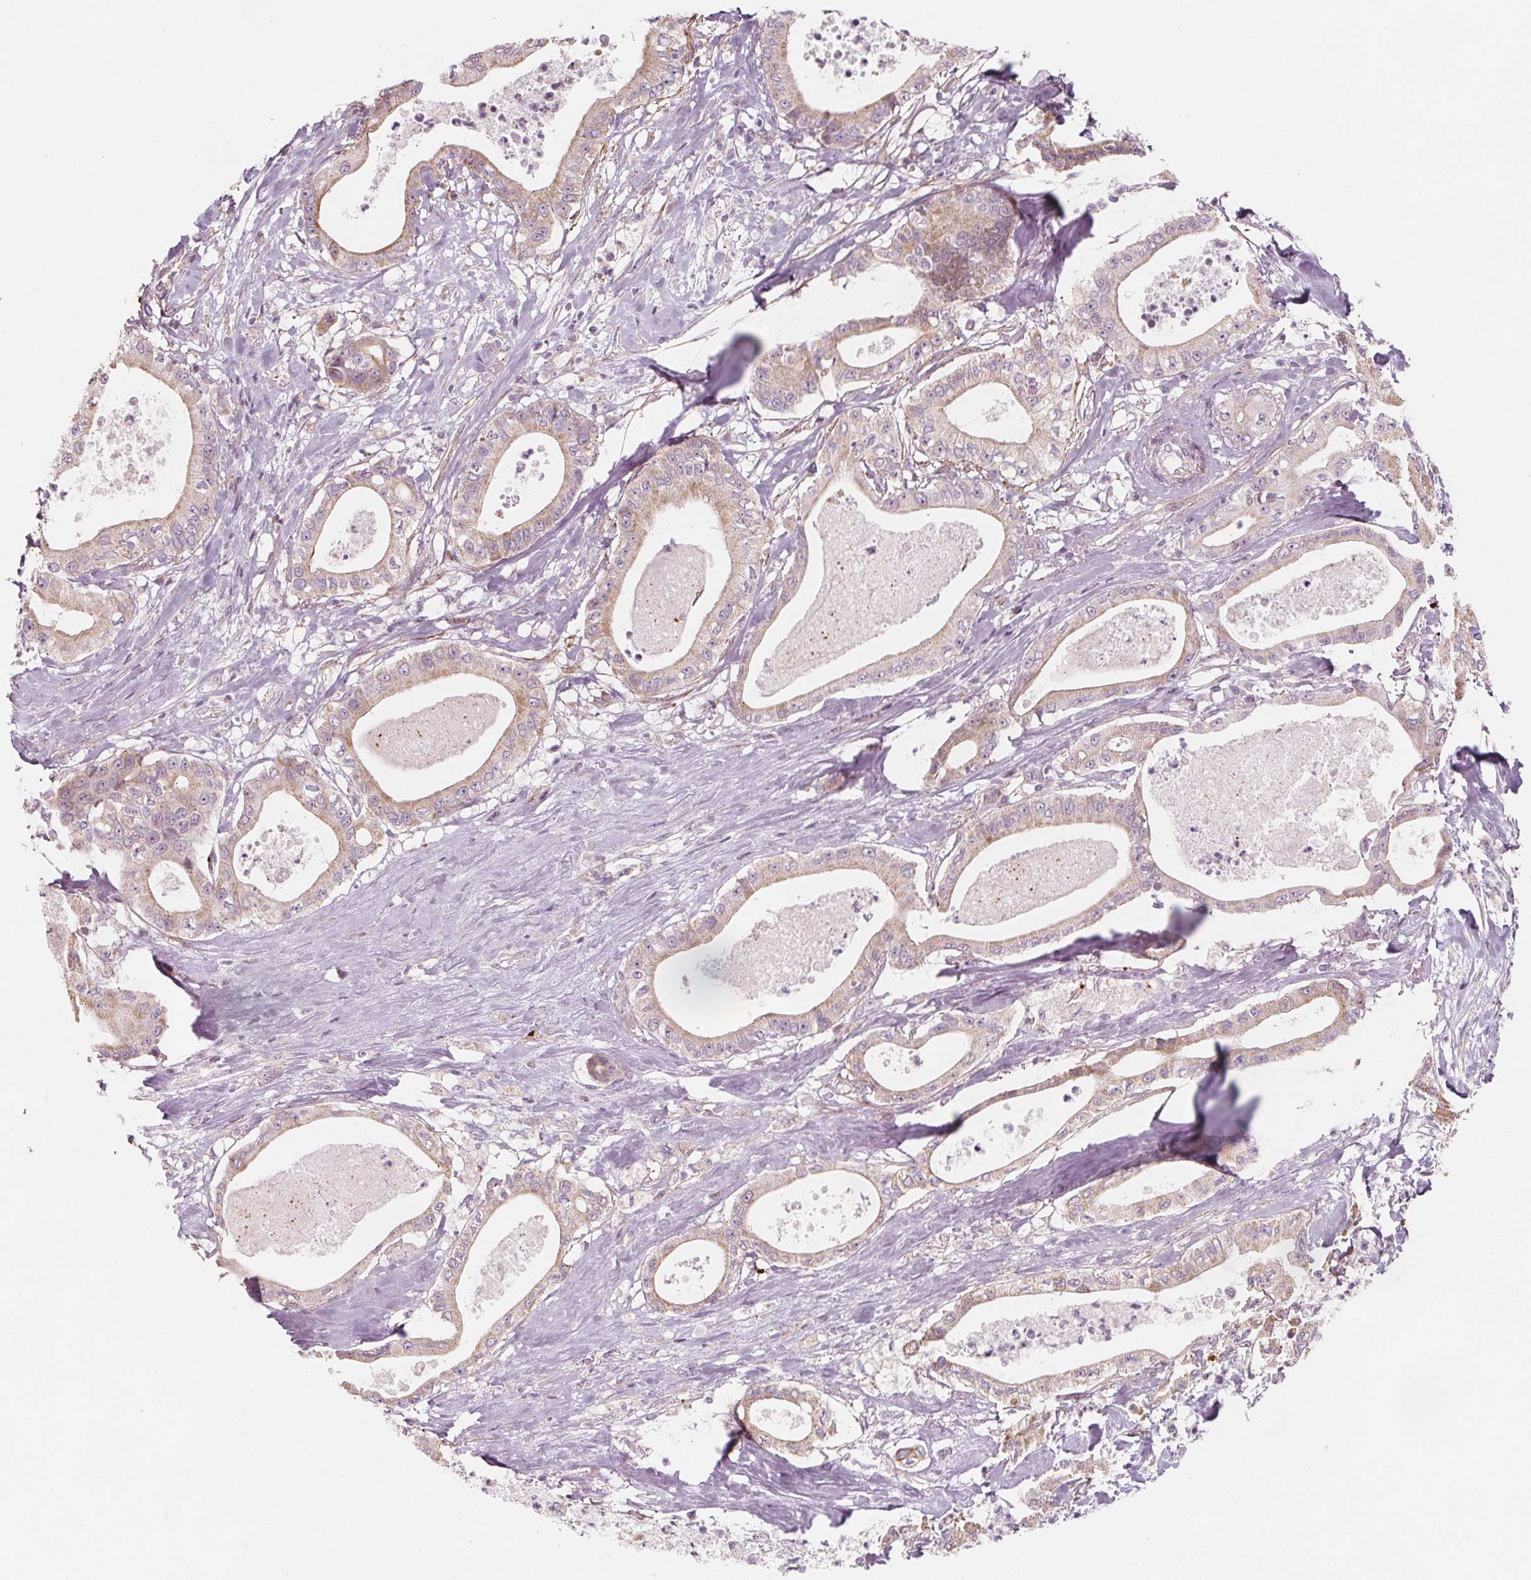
{"staining": {"intensity": "weak", "quantity": "25%-75%", "location": "cytoplasmic/membranous"}, "tissue": "pancreatic cancer", "cell_type": "Tumor cells", "image_type": "cancer", "snomed": [{"axis": "morphology", "description": "Adenocarcinoma, NOS"}, {"axis": "topography", "description": "Pancreas"}], "caption": "The photomicrograph reveals immunohistochemical staining of pancreatic adenocarcinoma. There is weak cytoplasmic/membranous staining is present in approximately 25%-75% of tumor cells.", "gene": "ADAM33", "patient": {"sex": "male", "age": 71}}